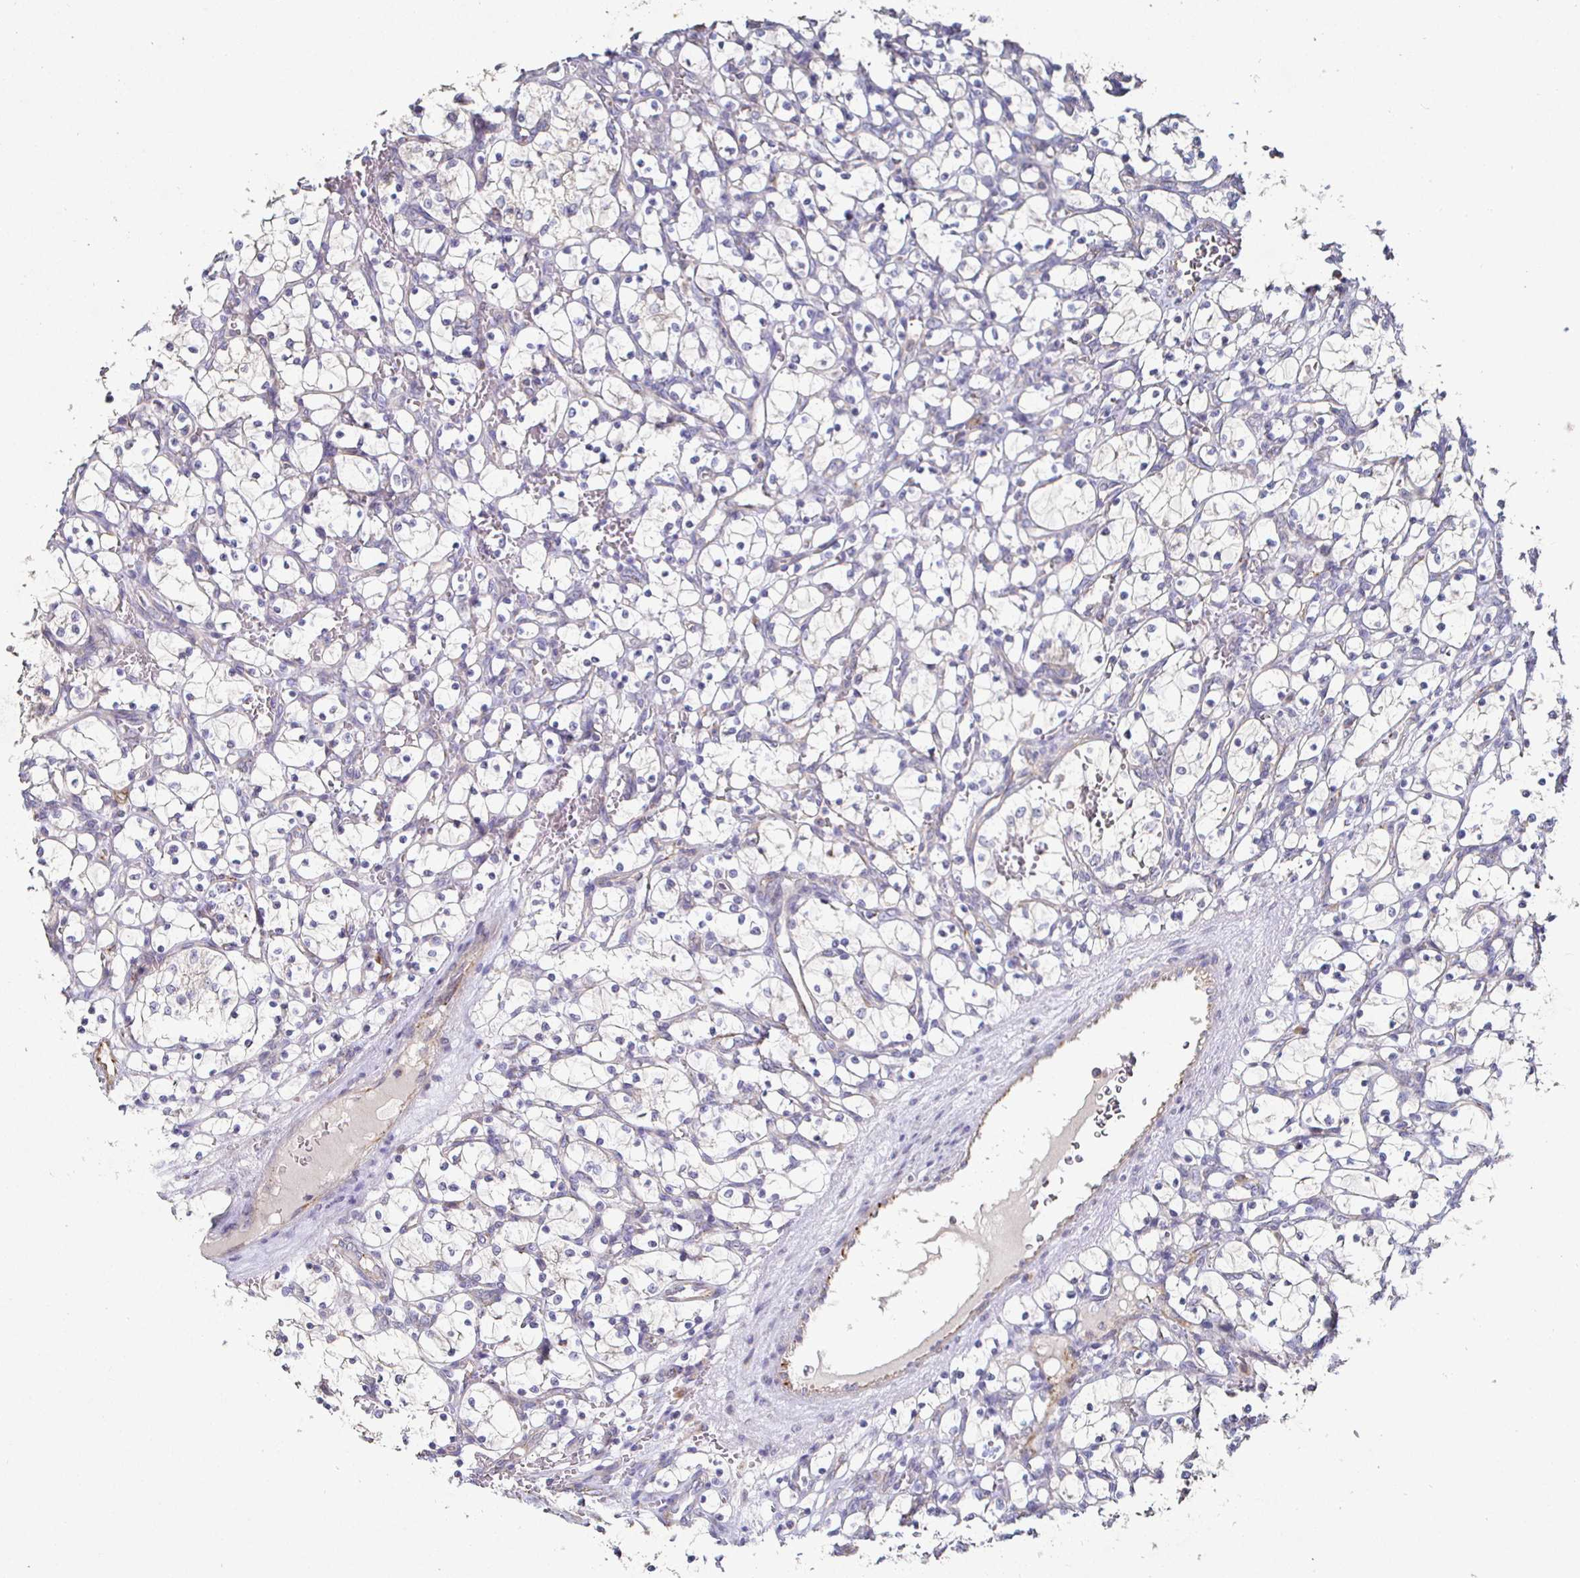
{"staining": {"intensity": "negative", "quantity": "none", "location": "none"}, "tissue": "renal cancer", "cell_type": "Tumor cells", "image_type": "cancer", "snomed": [{"axis": "morphology", "description": "Adenocarcinoma, NOS"}, {"axis": "topography", "description": "Kidney"}], "caption": "Tumor cells are negative for brown protein staining in renal cancer (adenocarcinoma).", "gene": "NRSN1", "patient": {"sex": "female", "age": 69}}